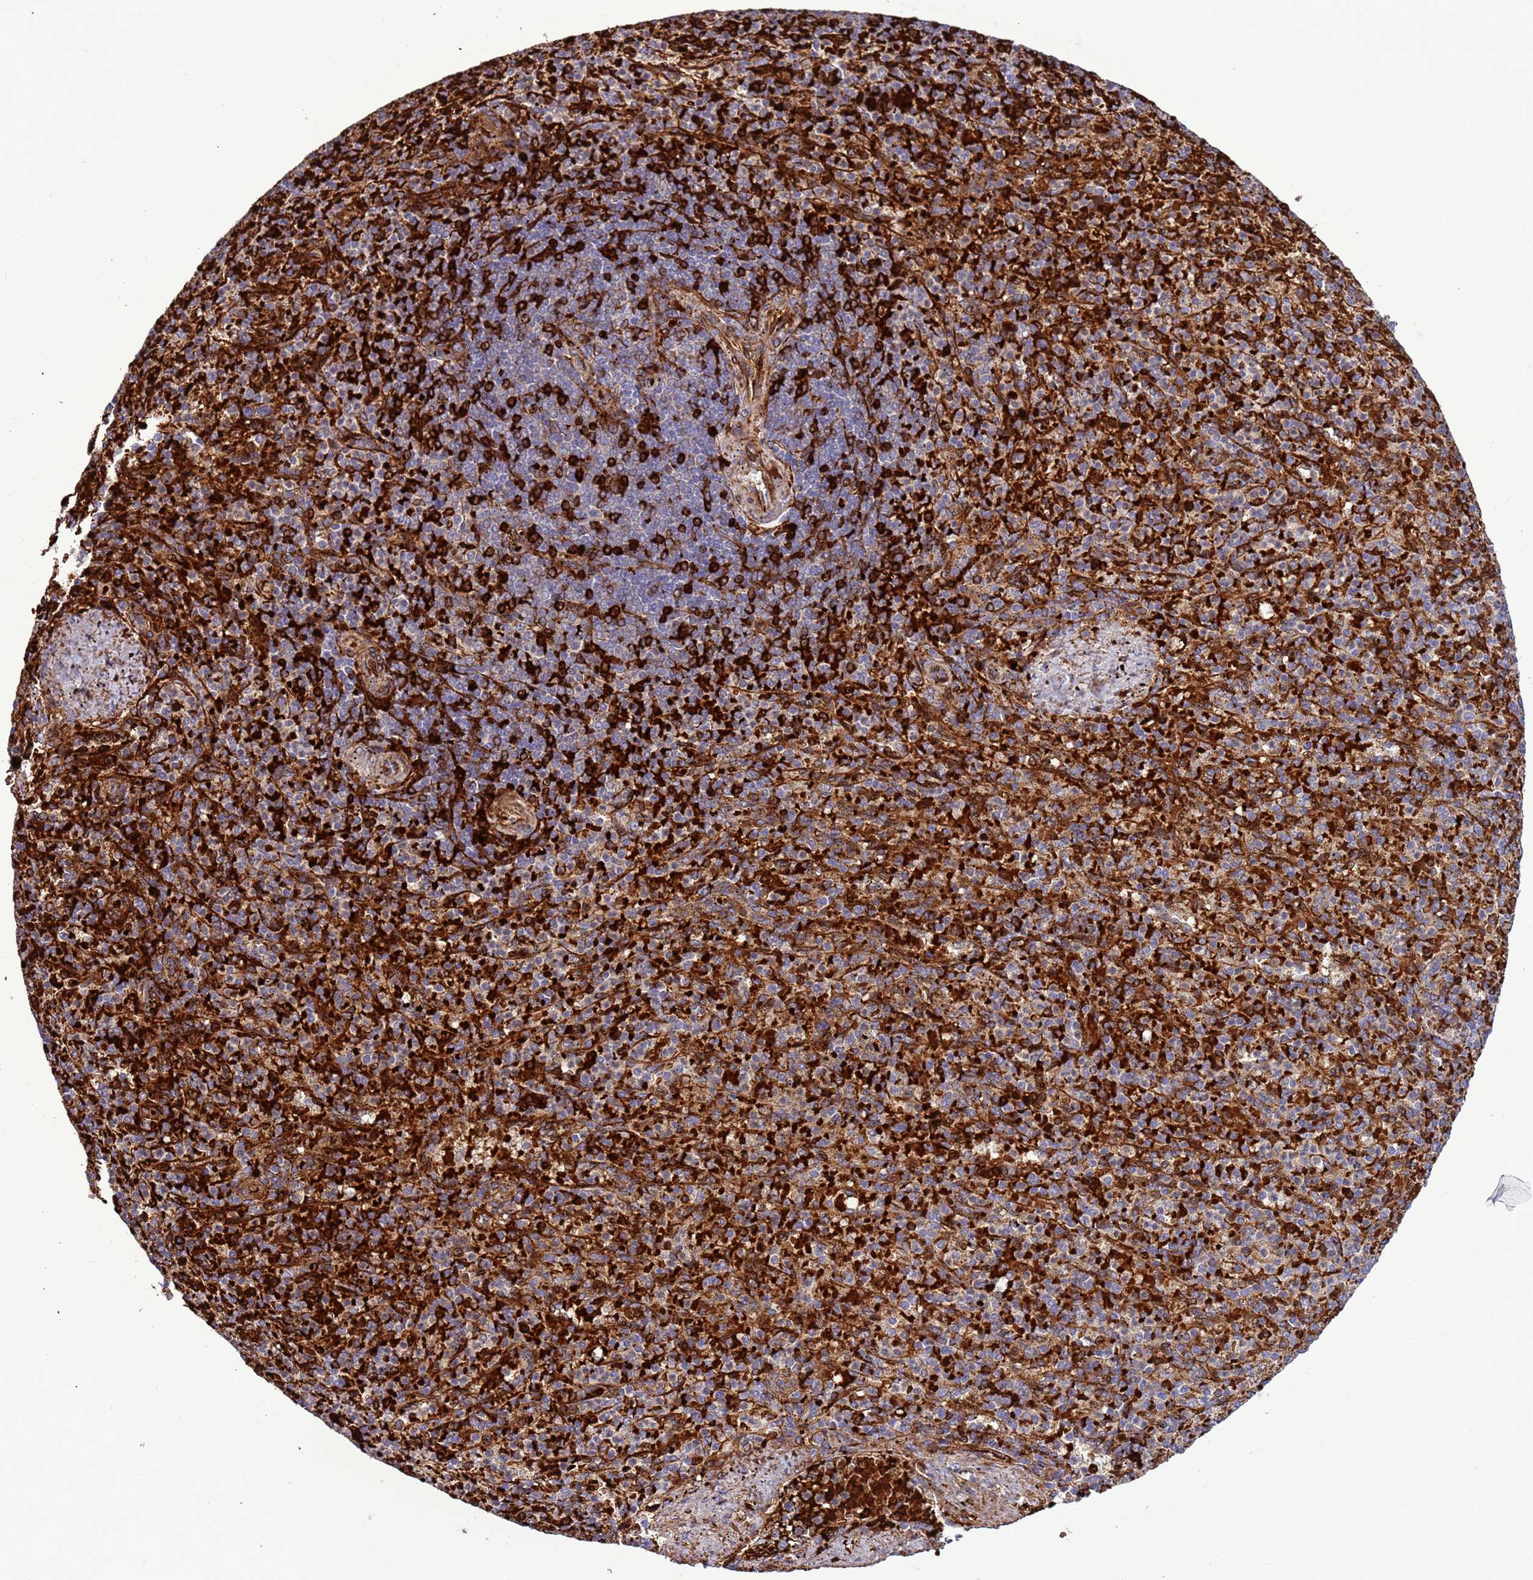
{"staining": {"intensity": "strong", "quantity": "25%-75%", "location": "cytoplasmic/membranous"}, "tissue": "spleen", "cell_type": "Cells in red pulp", "image_type": "normal", "snomed": [{"axis": "morphology", "description": "Normal tissue, NOS"}, {"axis": "topography", "description": "Spleen"}], "caption": "DAB (3,3'-diaminobenzidine) immunohistochemical staining of normal spleen exhibits strong cytoplasmic/membranous protein expression in approximately 25%-75% of cells in red pulp.", "gene": "VPS36", "patient": {"sex": "female", "age": 74}}